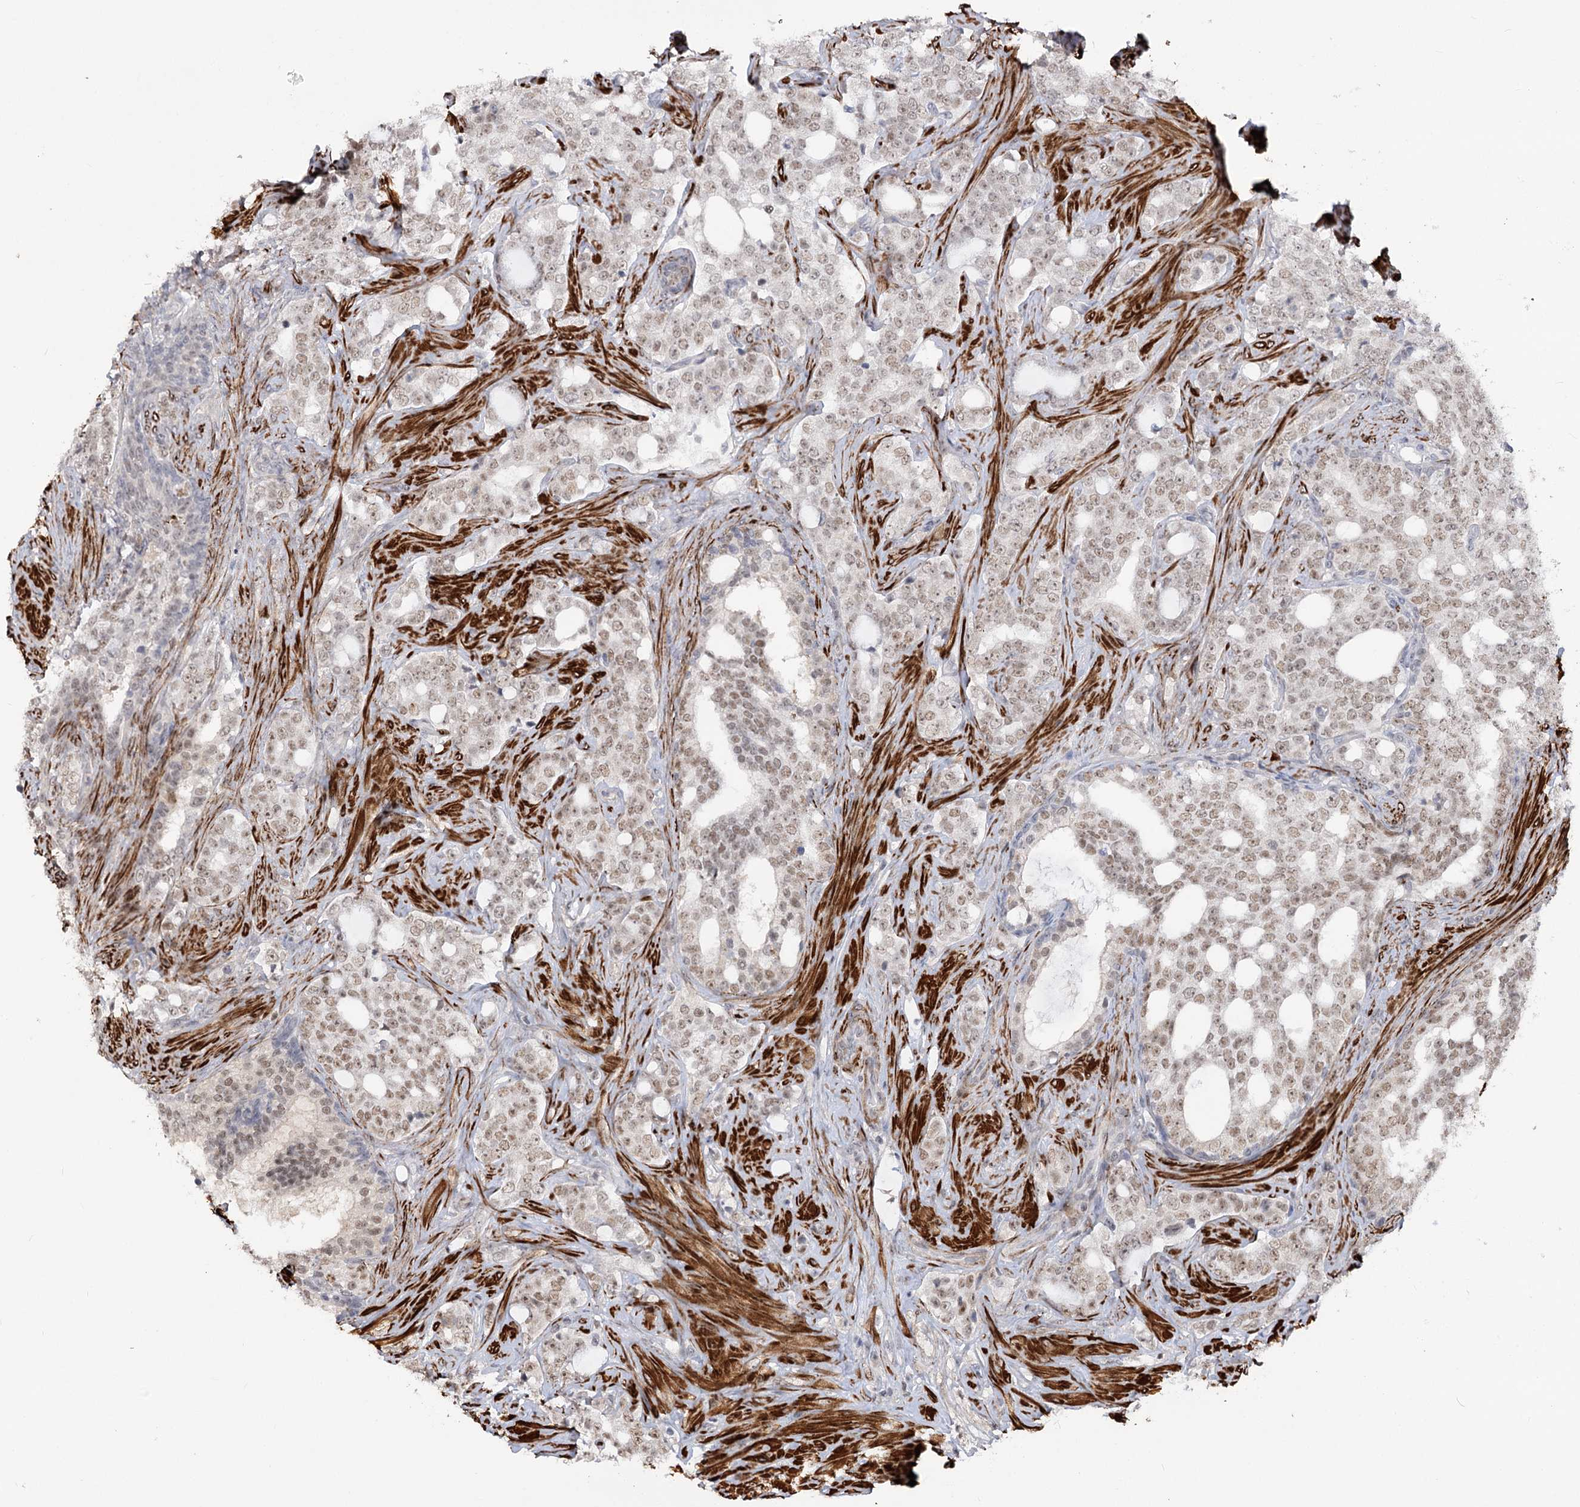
{"staining": {"intensity": "weak", "quantity": "25%-75%", "location": "nuclear"}, "tissue": "prostate cancer", "cell_type": "Tumor cells", "image_type": "cancer", "snomed": [{"axis": "morphology", "description": "Adenocarcinoma, High grade"}, {"axis": "topography", "description": "Prostate"}], "caption": "A high-resolution histopathology image shows immunohistochemistry staining of prostate cancer, which exhibits weak nuclear positivity in approximately 25%-75% of tumor cells.", "gene": "ZSCAN23", "patient": {"sex": "male", "age": 64}}